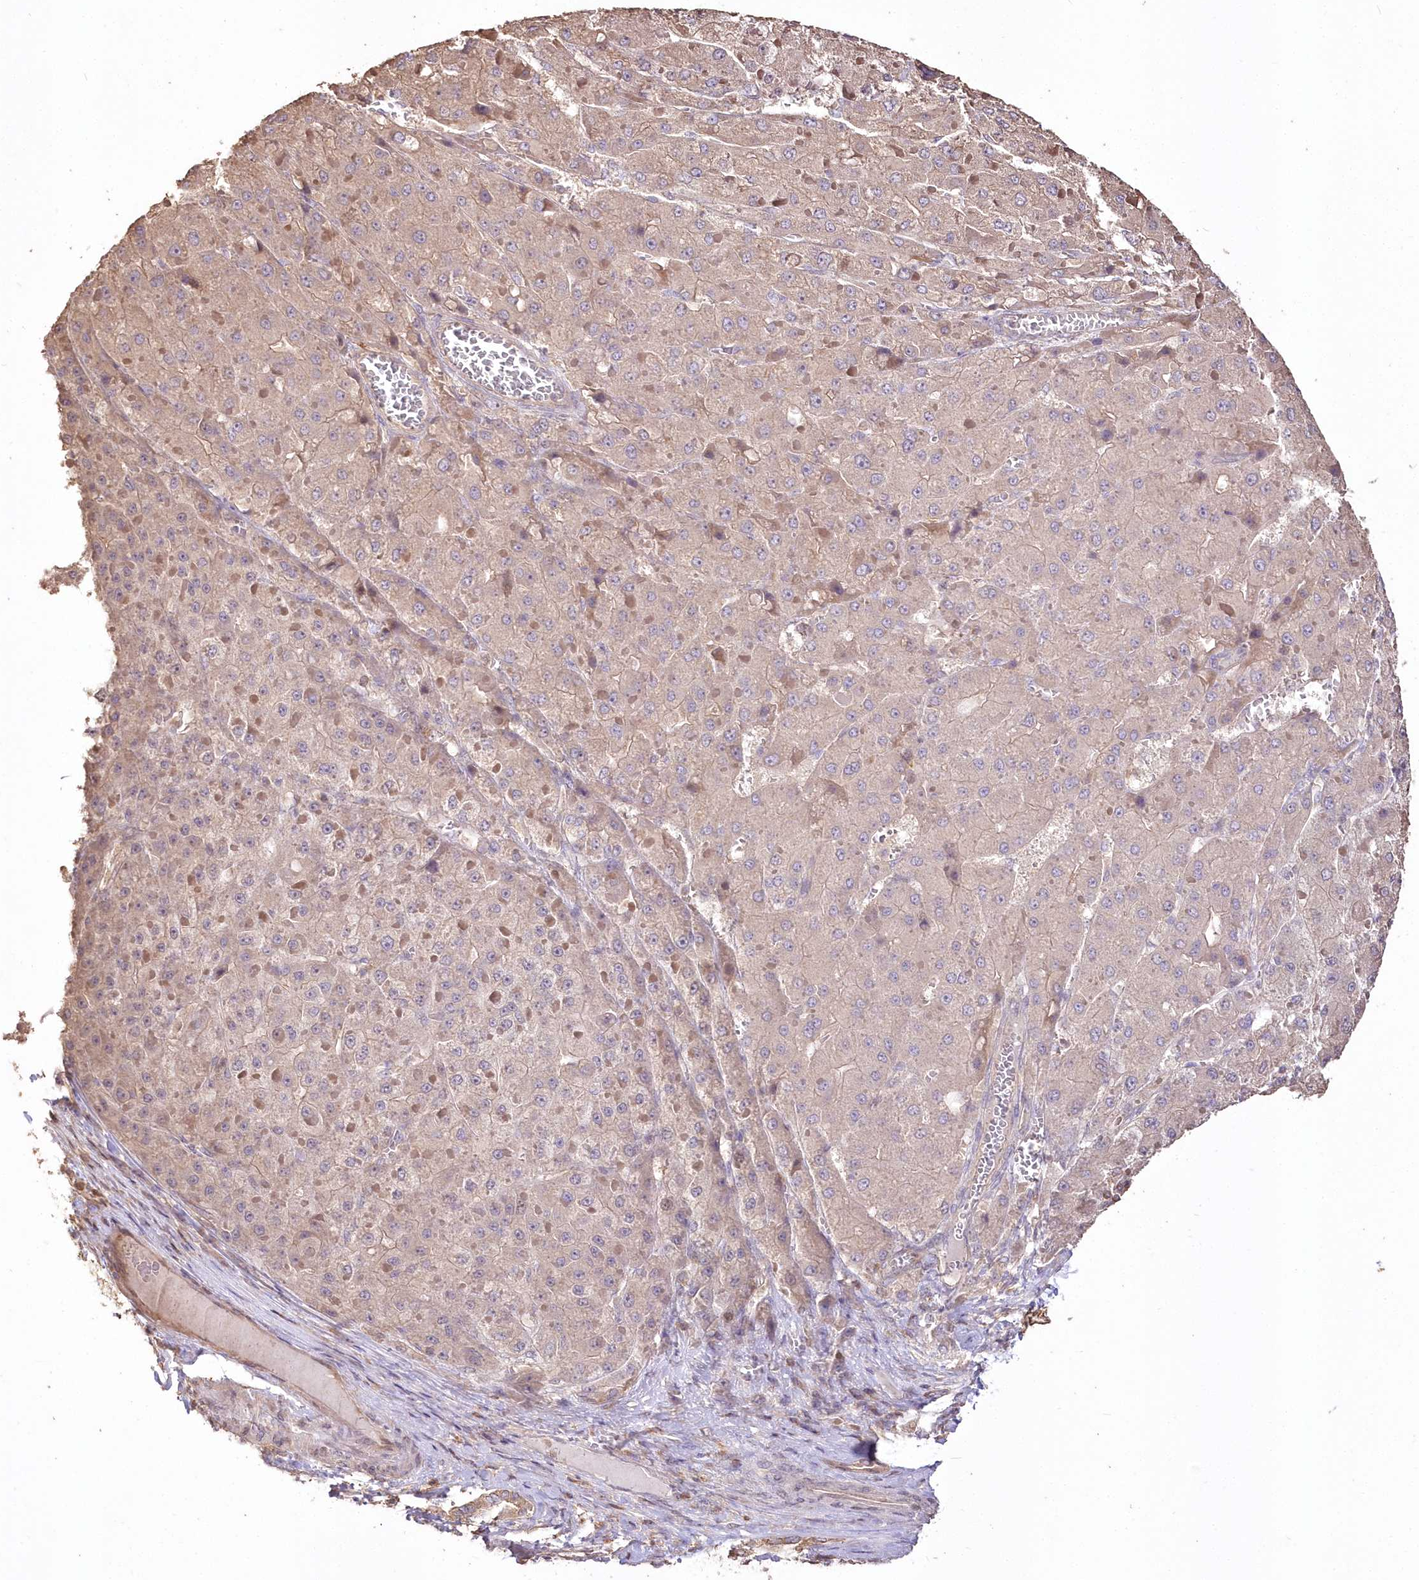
{"staining": {"intensity": "weak", "quantity": "25%-75%", "location": "cytoplasmic/membranous"}, "tissue": "liver cancer", "cell_type": "Tumor cells", "image_type": "cancer", "snomed": [{"axis": "morphology", "description": "Carcinoma, Hepatocellular, NOS"}, {"axis": "topography", "description": "Liver"}], "caption": "Weak cytoplasmic/membranous expression for a protein is seen in approximately 25%-75% of tumor cells of liver cancer (hepatocellular carcinoma) using IHC.", "gene": "STK17B", "patient": {"sex": "female", "age": 73}}